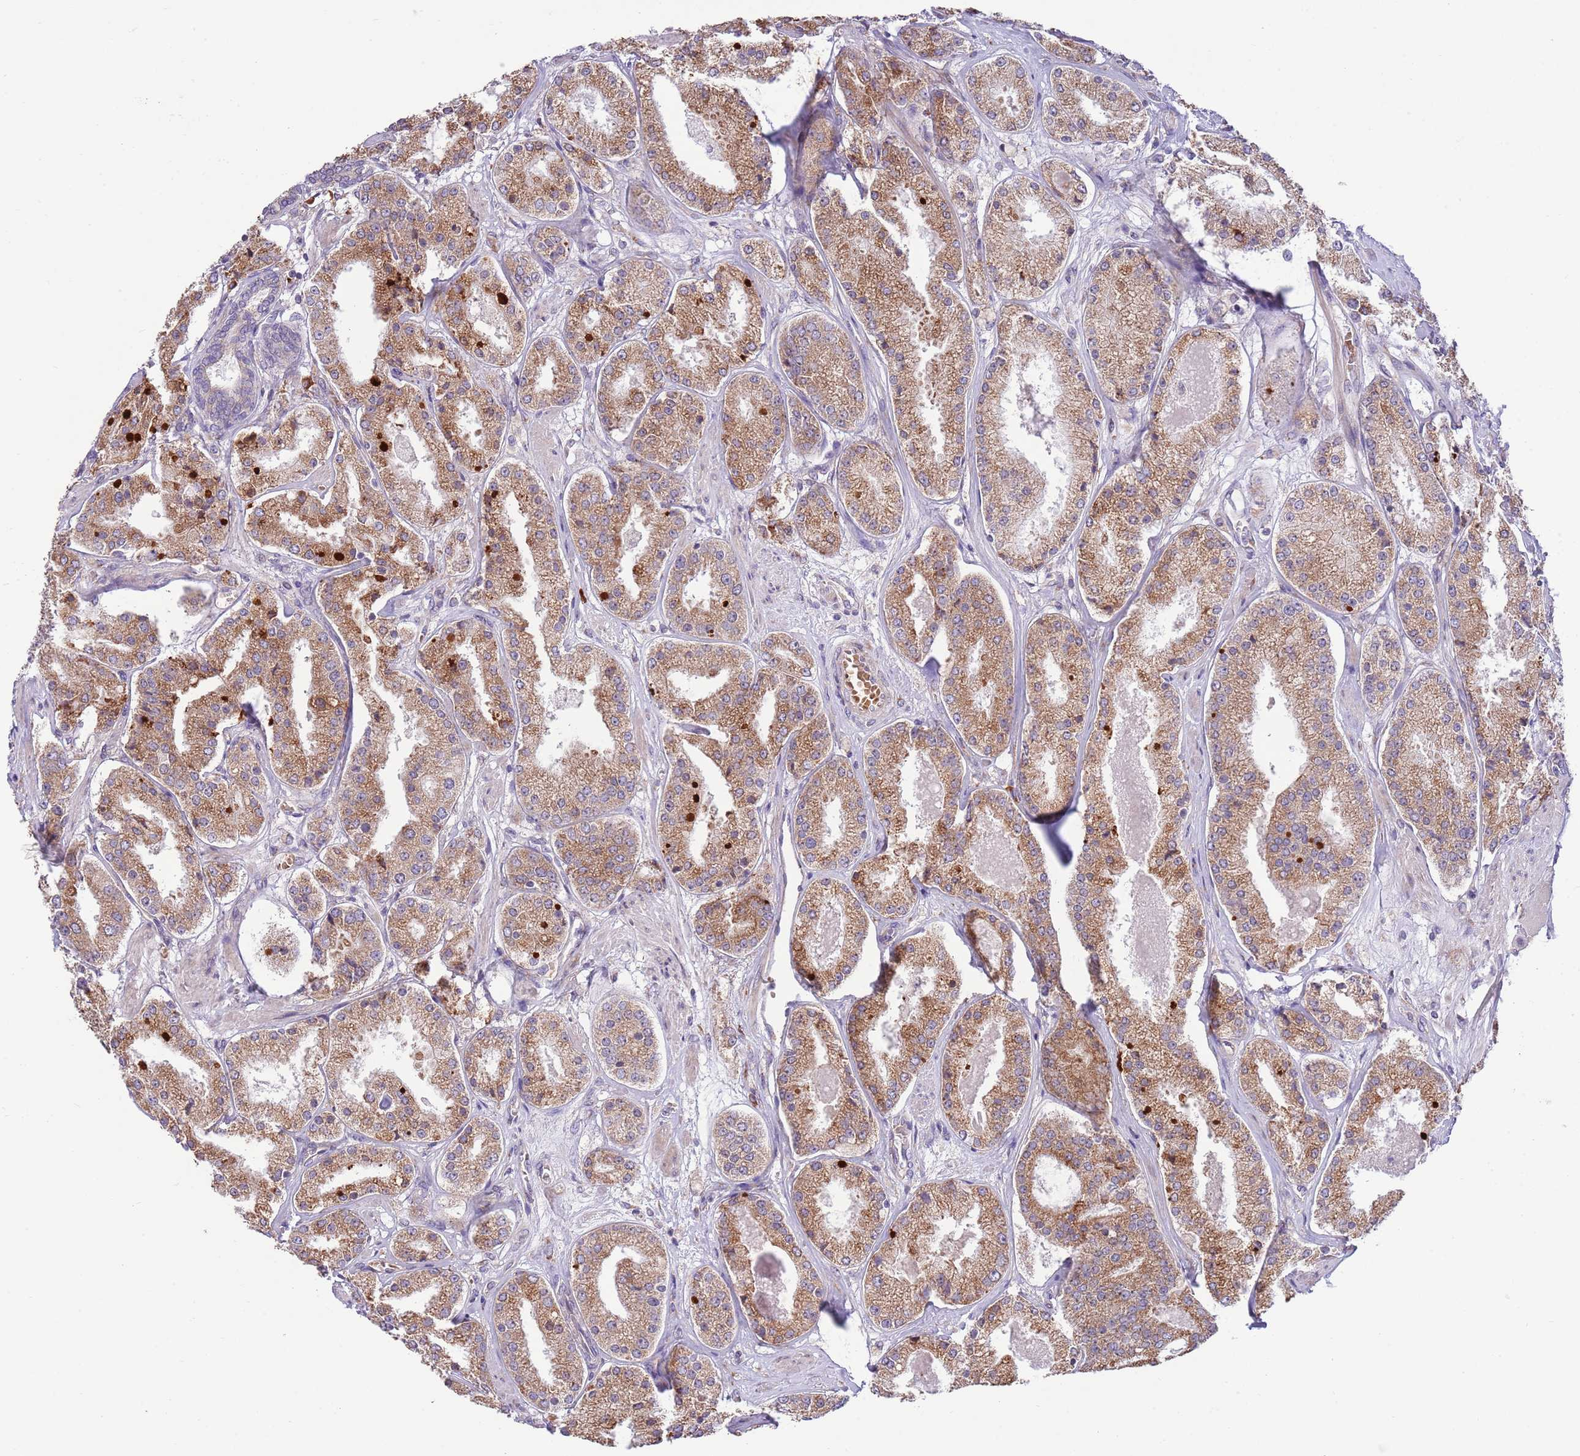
{"staining": {"intensity": "moderate", "quantity": ">75%", "location": "cytoplasmic/membranous"}, "tissue": "prostate cancer", "cell_type": "Tumor cells", "image_type": "cancer", "snomed": [{"axis": "morphology", "description": "Adenocarcinoma, High grade"}, {"axis": "topography", "description": "Prostate"}], "caption": "Prostate adenocarcinoma (high-grade) stained with a protein marker reveals moderate staining in tumor cells.", "gene": "DAND5", "patient": {"sex": "male", "age": 63}}